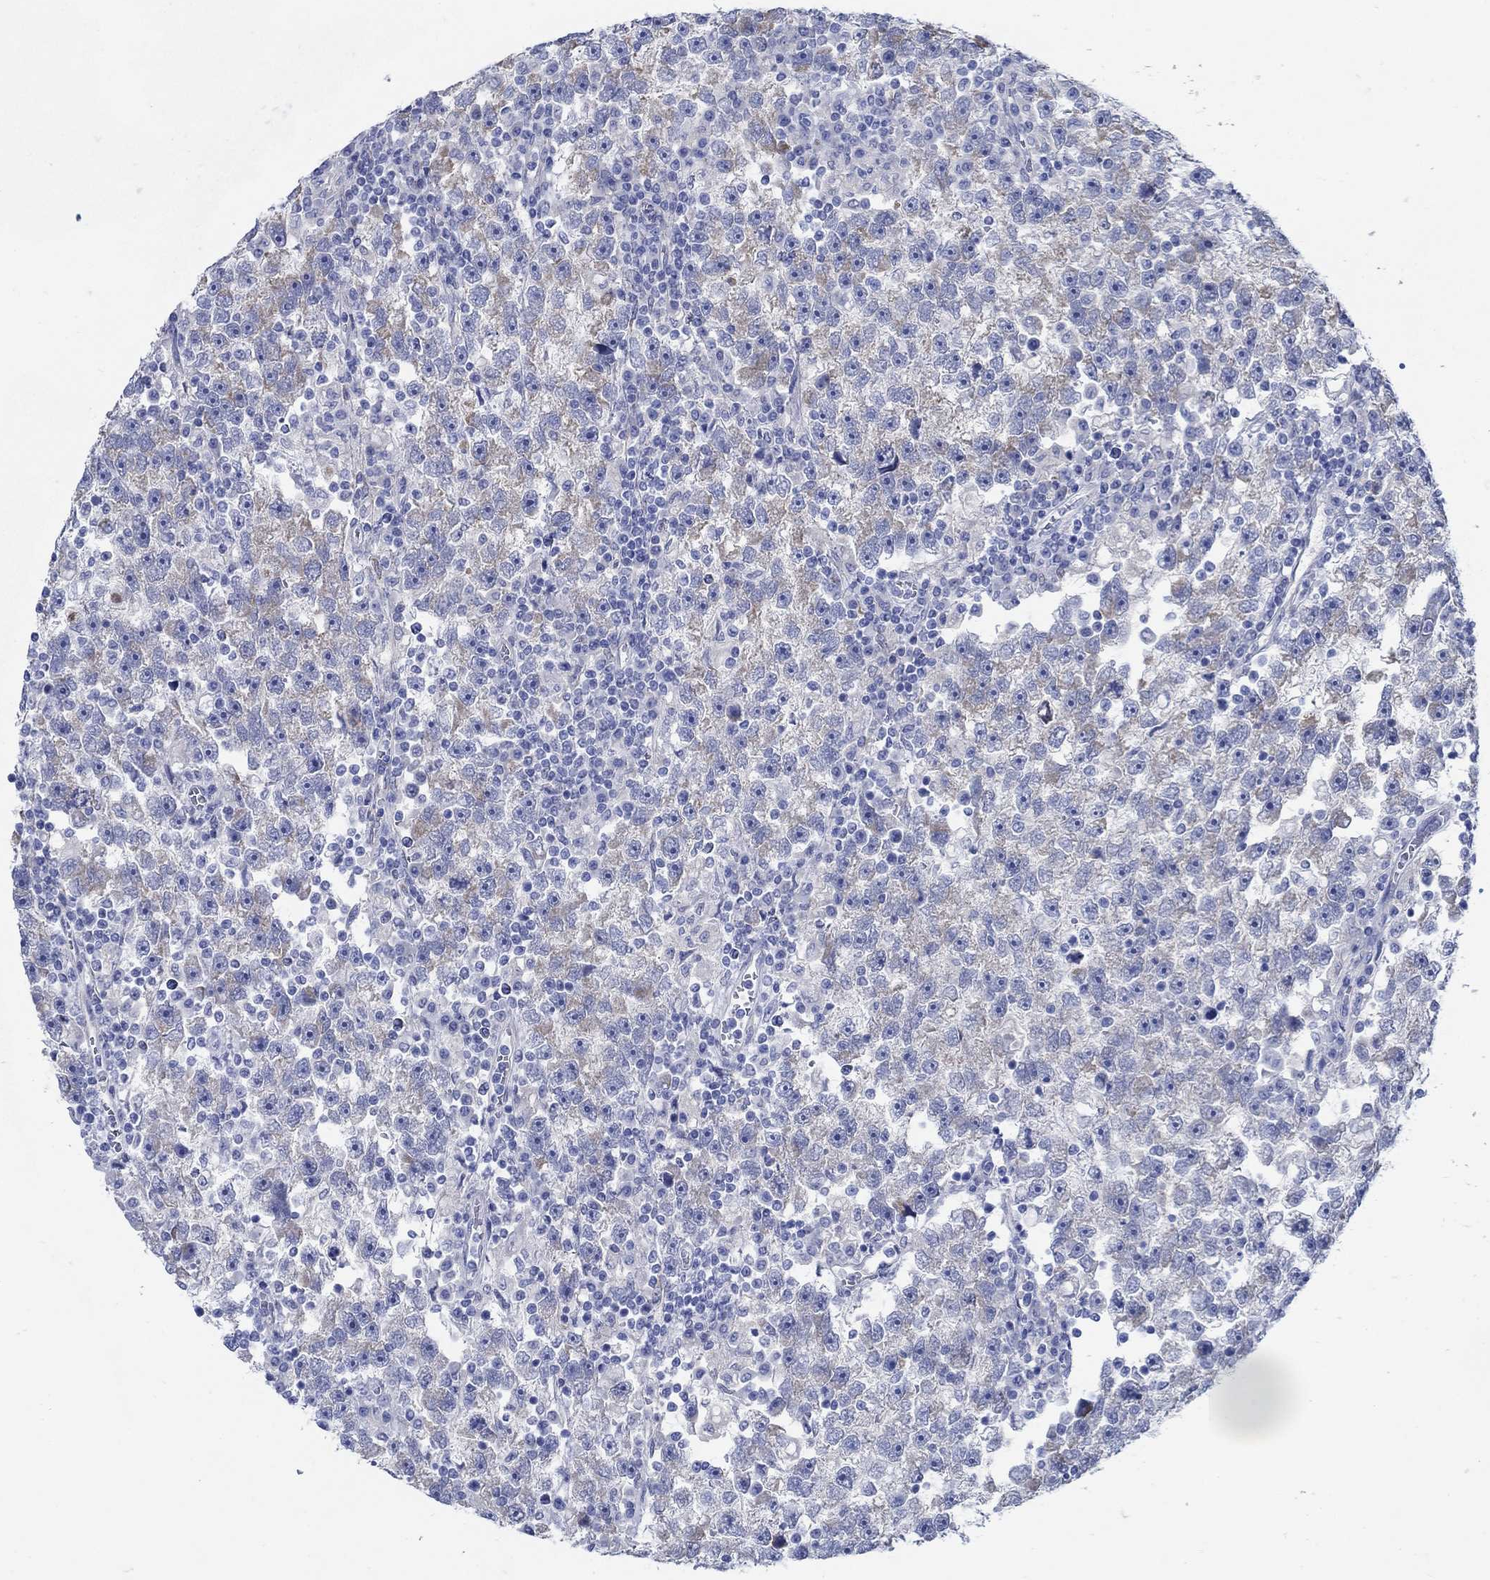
{"staining": {"intensity": "weak", "quantity": "25%-75%", "location": "cytoplasmic/membranous"}, "tissue": "testis cancer", "cell_type": "Tumor cells", "image_type": "cancer", "snomed": [{"axis": "morphology", "description": "Seminoma, NOS"}, {"axis": "topography", "description": "Testis"}], "caption": "Immunohistochemistry (IHC) histopathology image of human testis seminoma stained for a protein (brown), which demonstrates low levels of weak cytoplasmic/membranous expression in approximately 25%-75% of tumor cells.", "gene": "ZDHHC14", "patient": {"sex": "male", "age": 47}}